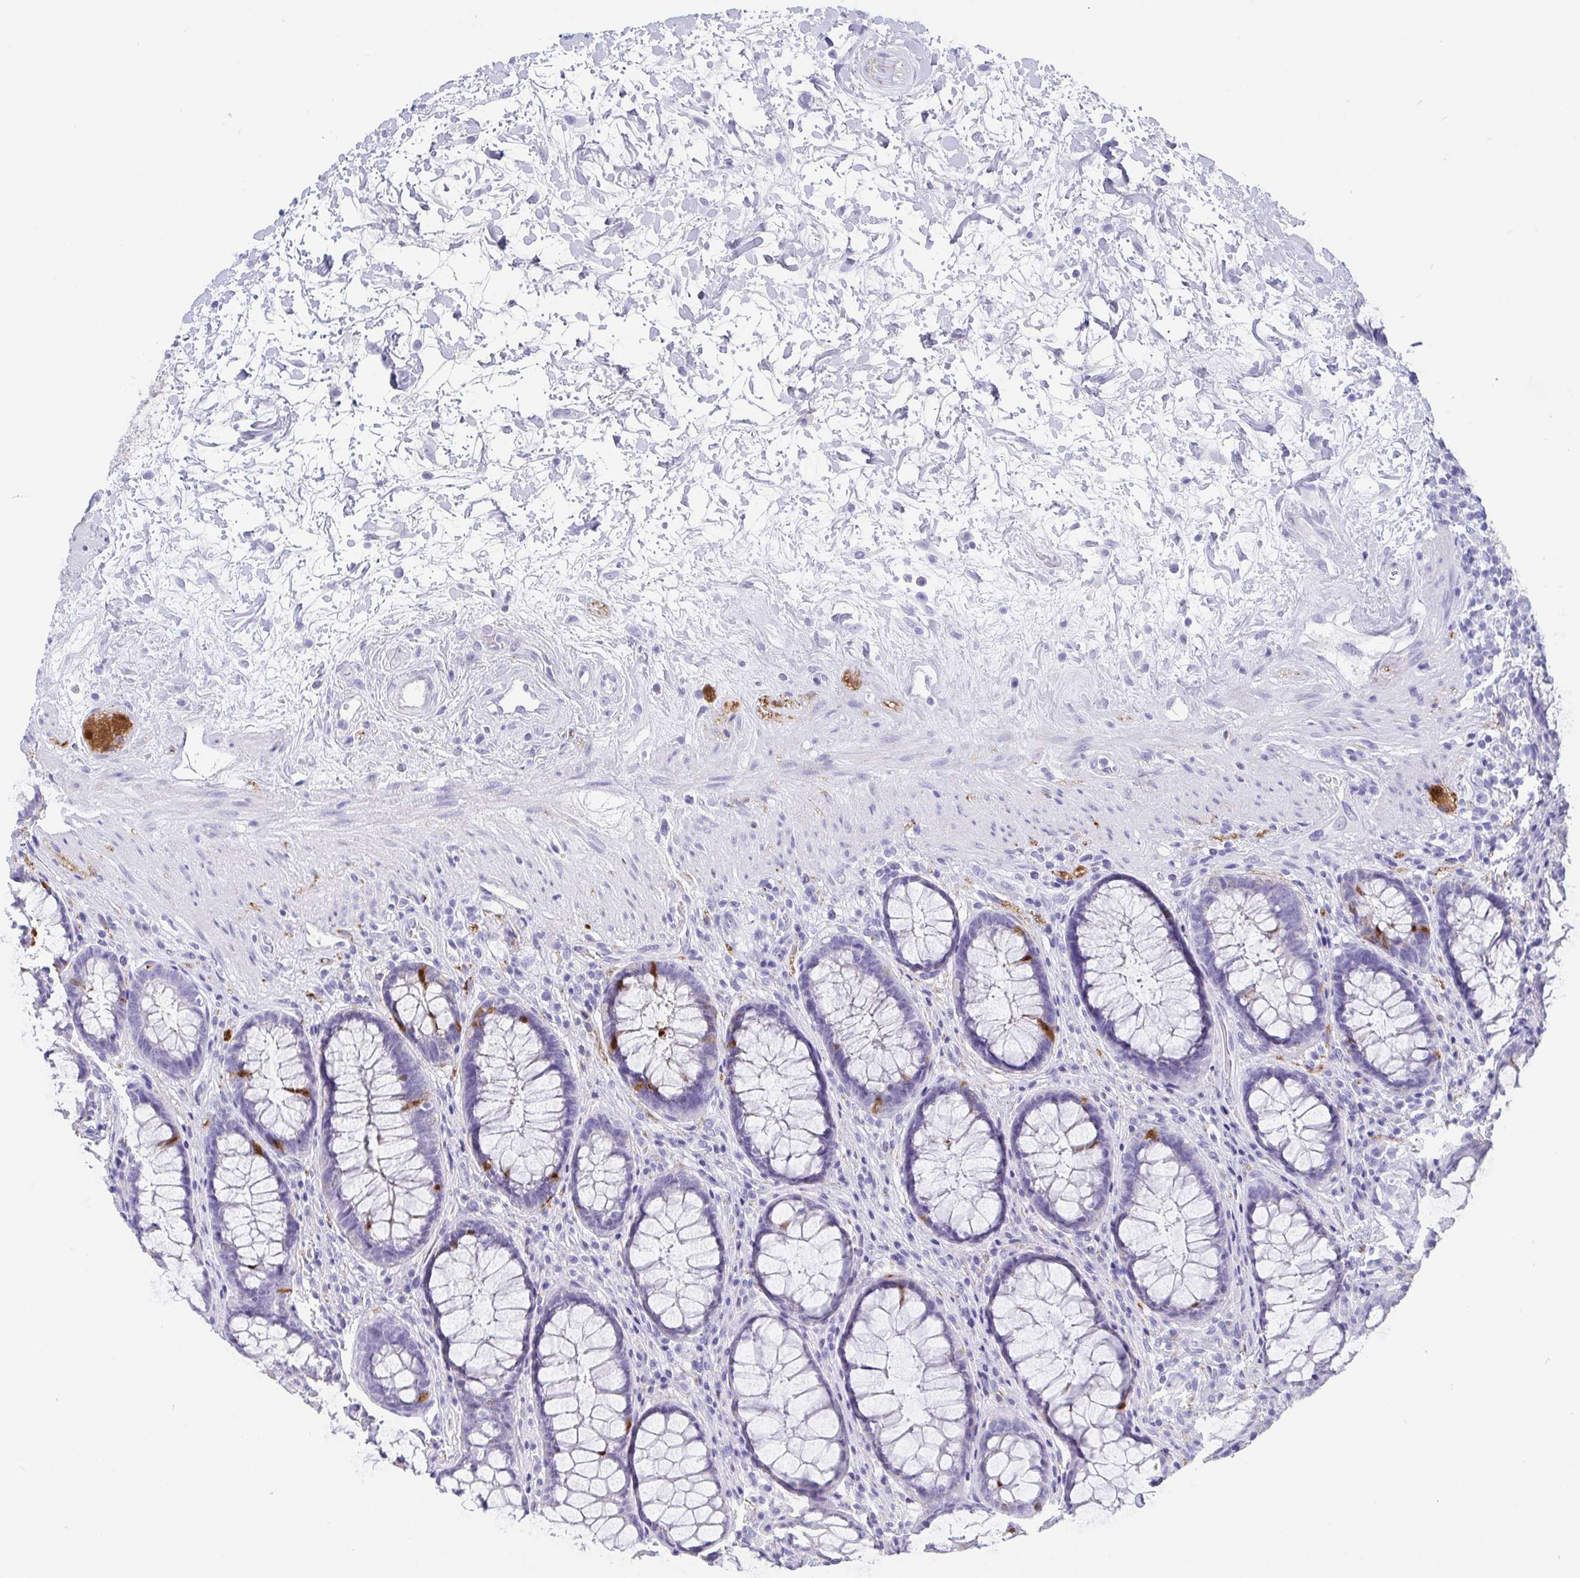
{"staining": {"intensity": "strong", "quantity": "<25%", "location": "cytoplasmic/membranous"}, "tissue": "rectum", "cell_type": "Glandular cells", "image_type": "normal", "snomed": [{"axis": "morphology", "description": "Normal tissue, NOS"}, {"axis": "topography", "description": "Rectum"}], "caption": "Brown immunohistochemical staining in normal rectum demonstrates strong cytoplasmic/membranous staining in approximately <25% of glandular cells.", "gene": "SCGN", "patient": {"sex": "male", "age": 72}}